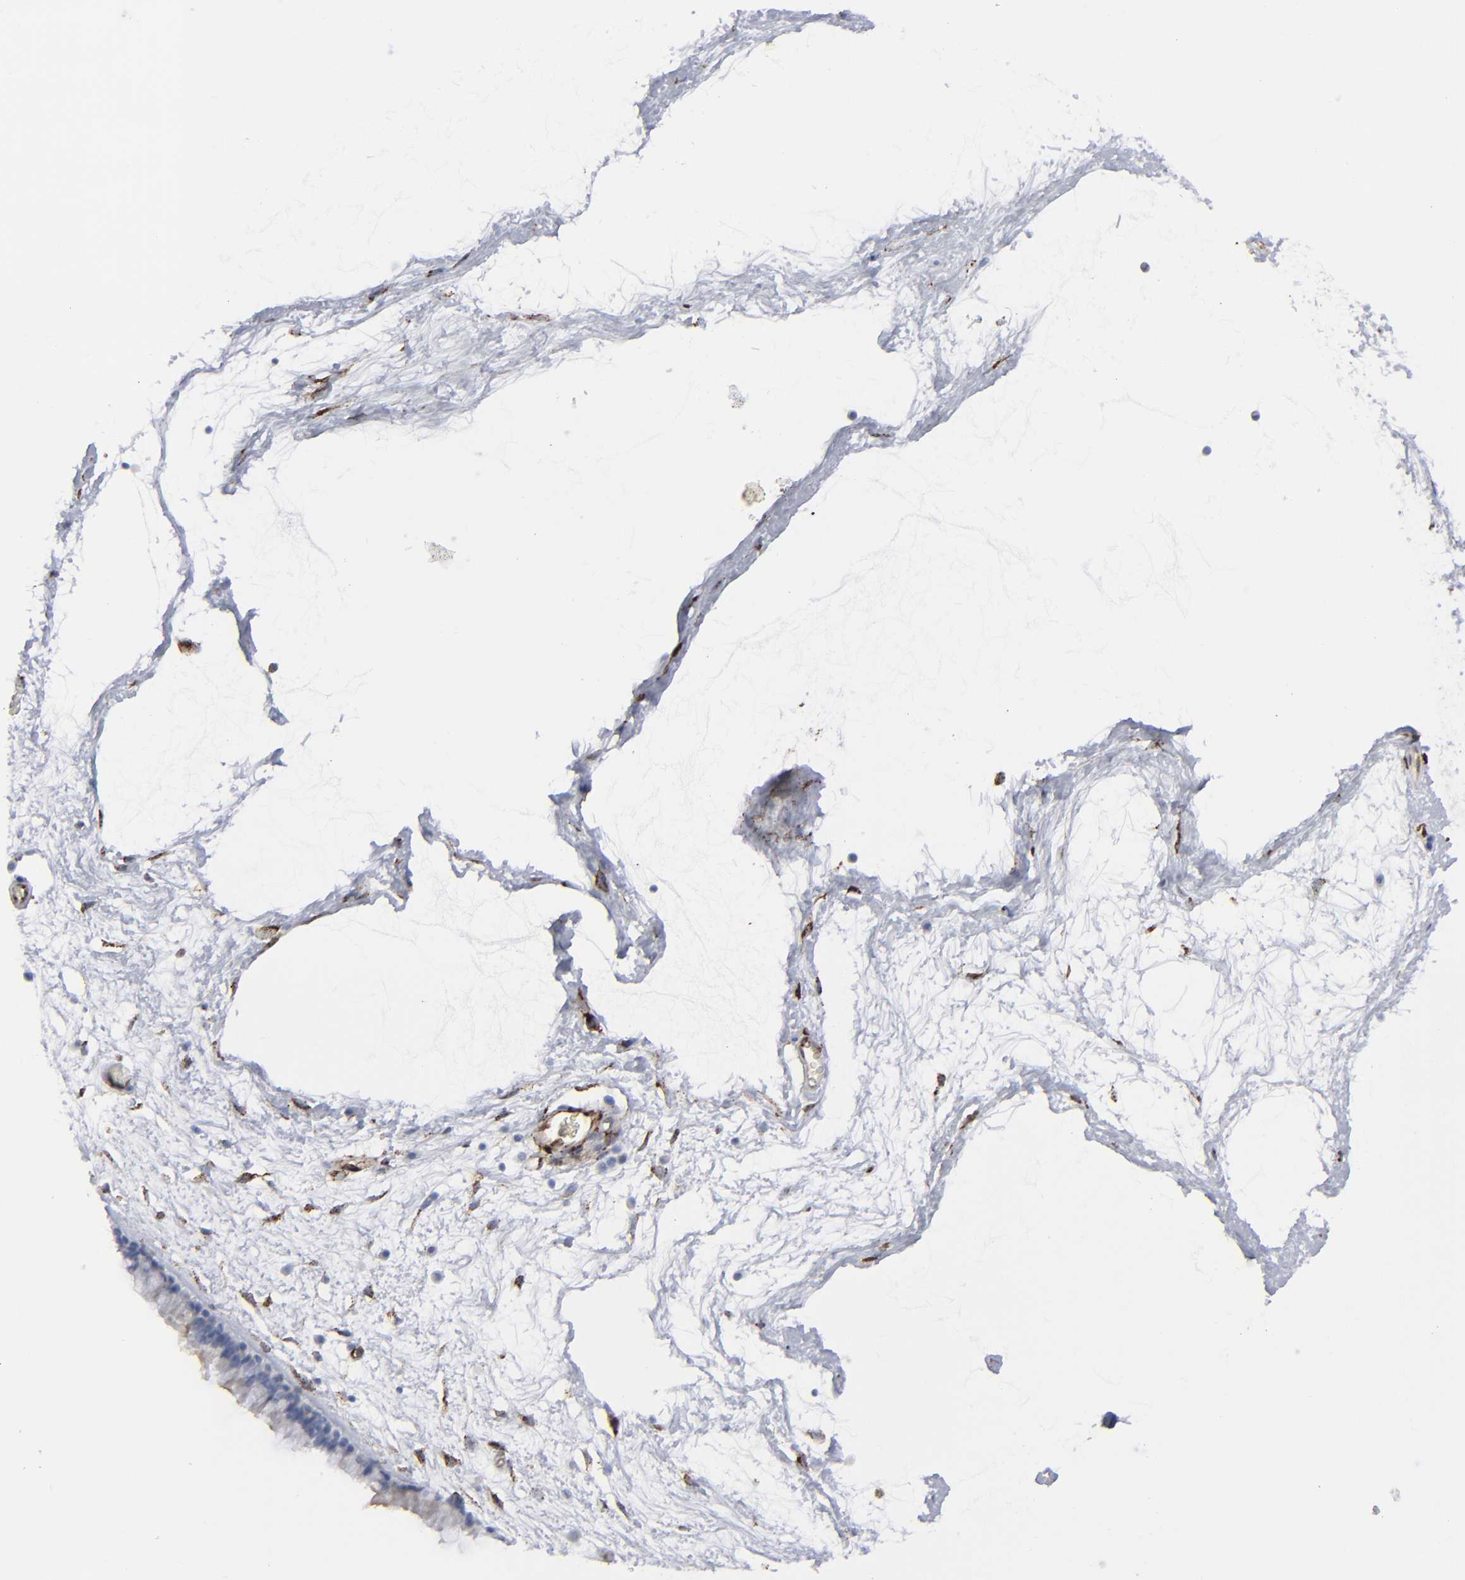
{"staining": {"intensity": "negative", "quantity": "none", "location": "none"}, "tissue": "nasopharynx", "cell_type": "Respiratory epithelial cells", "image_type": "normal", "snomed": [{"axis": "morphology", "description": "Normal tissue, NOS"}, {"axis": "morphology", "description": "Inflammation, NOS"}, {"axis": "topography", "description": "Nasopharynx"}], "caption": "High magnification brightfield microscopy of unremarkable nasopharynx stained with DAB (brown) and counterstained with hematoxylin (blue): respiratory epithelial cells show no significant staining.", "gene": "SPARC", "patient": {"sex": "male", "age": 48}}